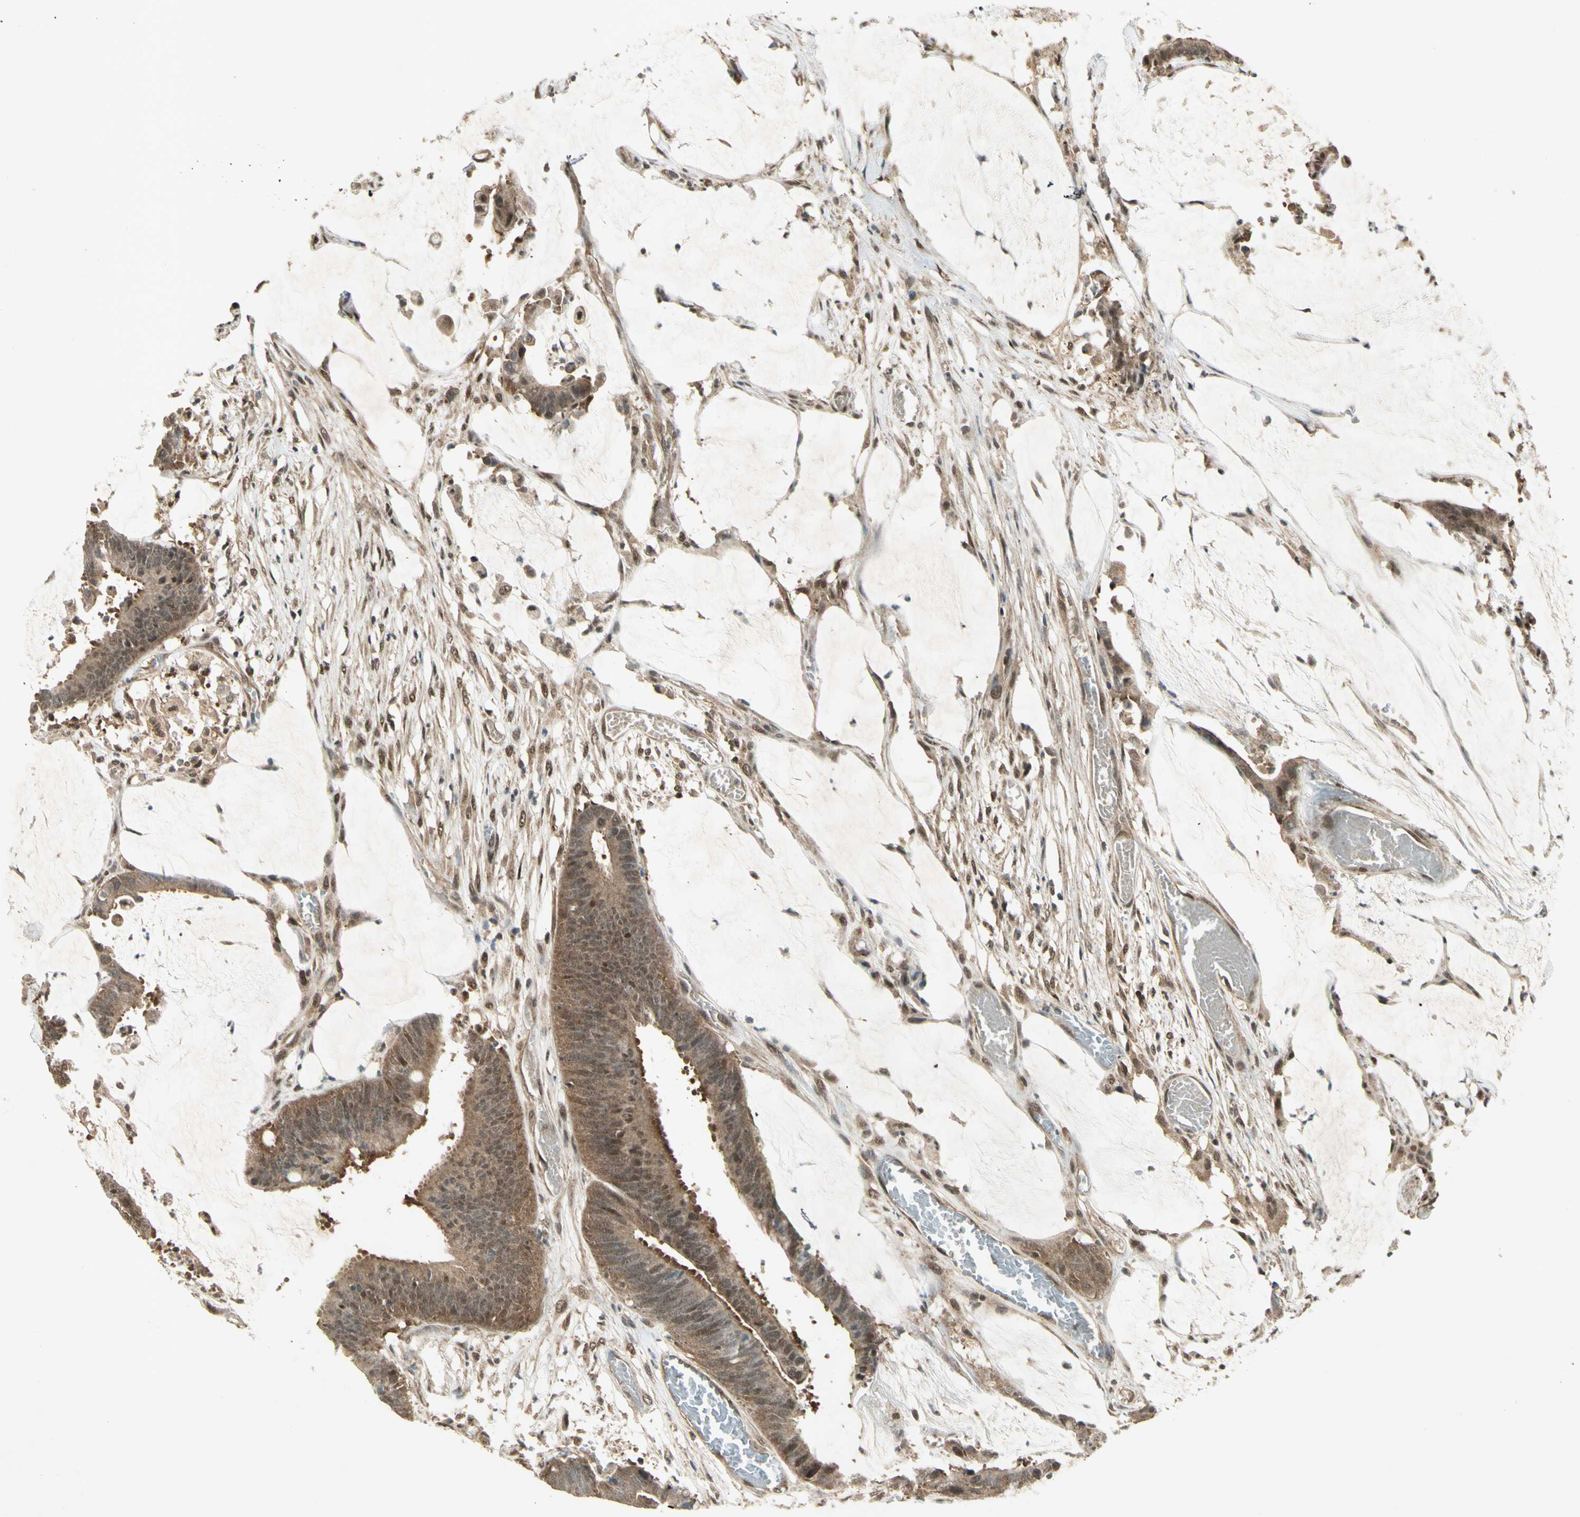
{"staining": {"intensity": "moderate", "quantity": ">75%", "location": "cytoplasmic/membranous,nuclear"}, "tissue": "colorectal cancer", "cell_type": "Tumor cells", "image_type": "cancer", "snomed": [{"axis": "morphology", "description": "Adenocarcinoma, NOS"}, {"axis": "topography", "description": "Rectum"}], "caption": "Moderate cytoplasmic/membranous and nuclear positivity is present in about >75% of tumor cells in colorectal adenocarcinoma.", "gene": "PSMD5", "patient": {"sex": "female", "age": 66}}